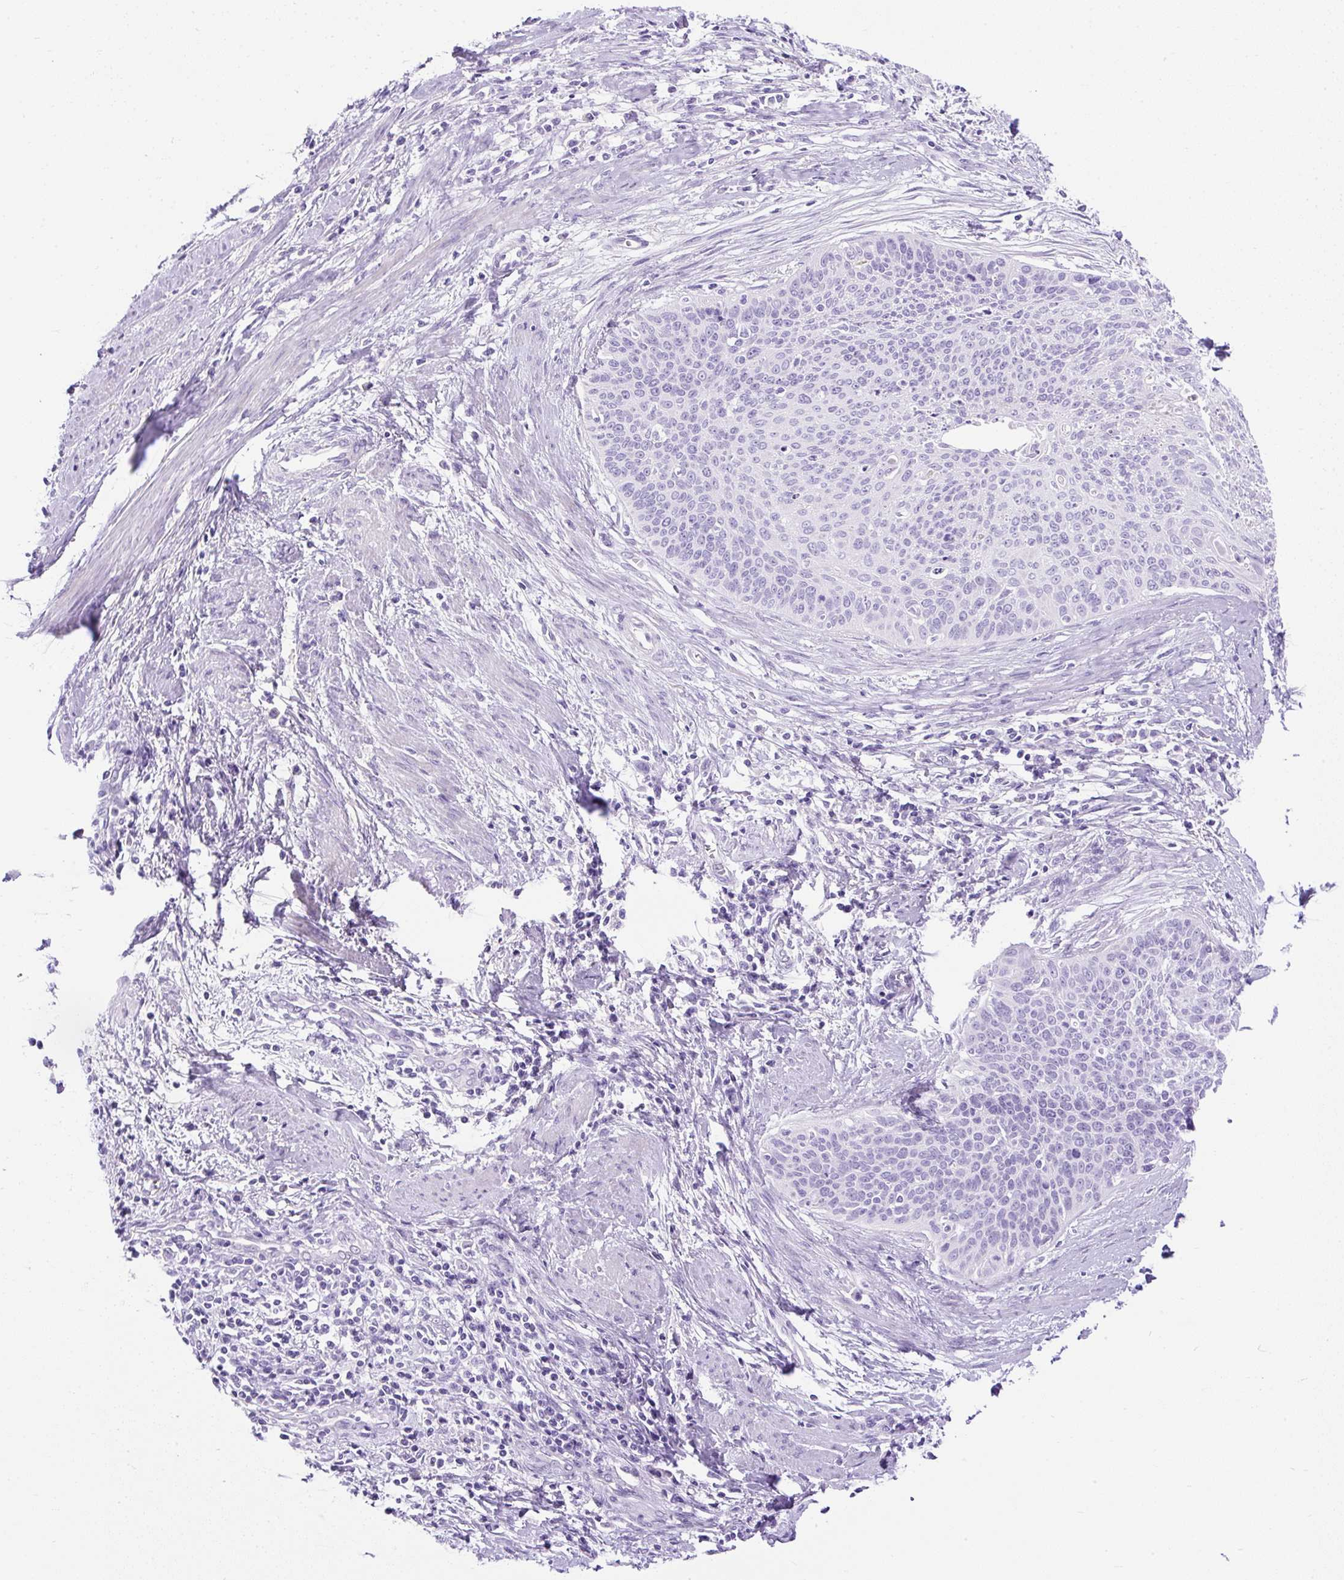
{"staining": {"intensity": "negative", "quantity": "none", "location": "none"}, "tissue": "cervical cancer", "cell_type": "Tumor cells", "image_type": "cancer", "snomed": [{"axis": "morphology", "description": "Squamous cell carcinoma, NOS"}, {"axis": "topography", "description": "Cervix"}], "caption": "Cervical squamous cell carcinoma was stained to show a protein in brown. There is no significant expression in tumor cells.", "gene": "UPP1", "patient": {"sex": "female", "age": 55}}